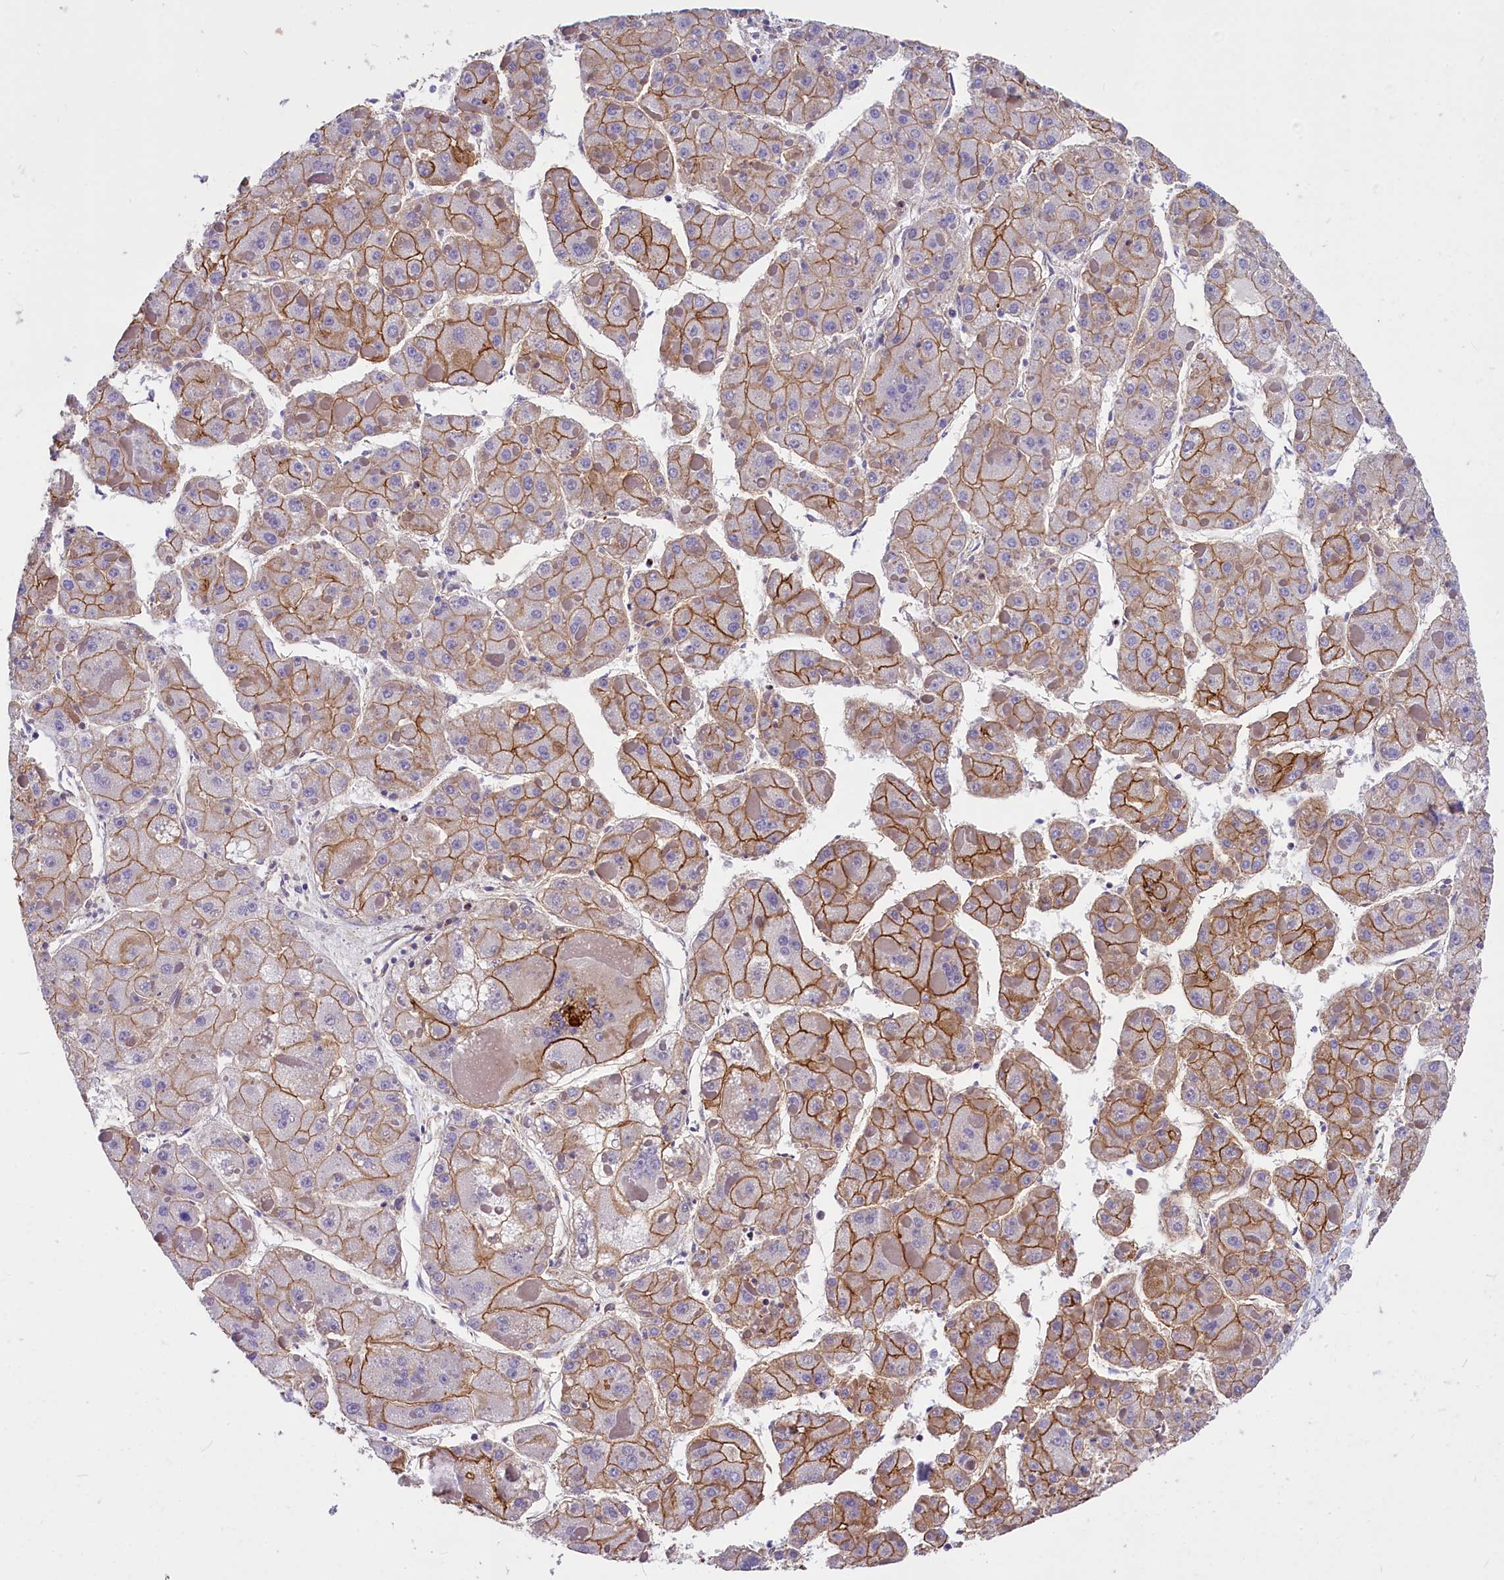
{"staining": {"intensity": "moderate", "quantity": ">75%", "location": "cytoplasmic/membranous"}, "tissue": "liver cancer", "cell_type": "Tumor cells", "image_type": "cancer", "snomed": [{"axis": "morphology", "description": "Carcinoma, Hepatocellular, NOS"}, {"axis": "topography", "description": "Liver"}], "caption": "Protein expression analysis of human liver hepatocellular carcinoma reveals moderate cytoplasmic/membranous expression in about >75% of tumor cells. Using DAB (brown) and hematoxylin (blue) stains, captured at high magnification using brightfield microscopy.", "gene": "MED20", "patient": {"sex": "female", "age": 73}}